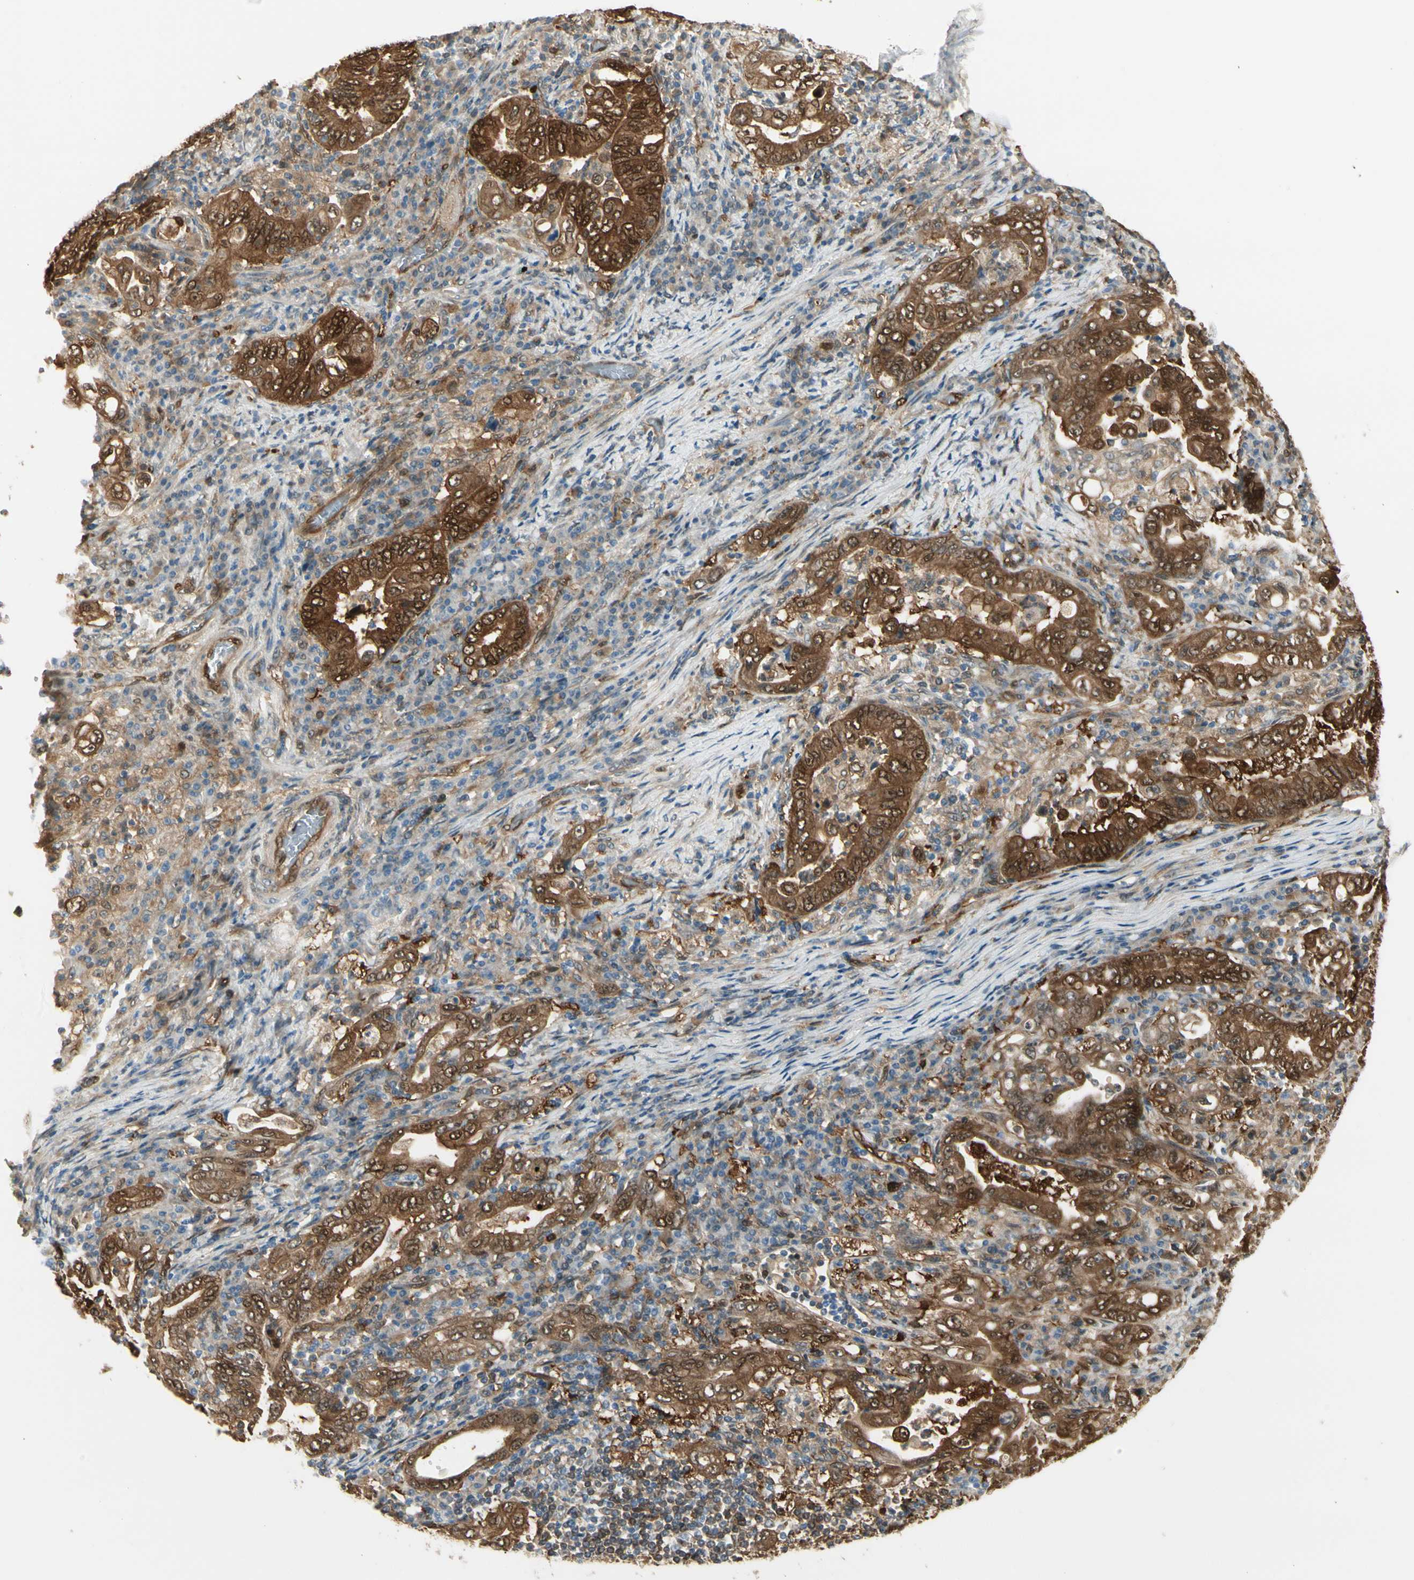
{"staining": {"intensity": "strong", "quantity": ">75%", "location": "cytoplasmic/membranous,nuclear"}, "tissue": "stomach cancer", "cell_type": "Tumor cells", "image_type": "cancer", "snomed": [{"axis": "morphology", "description": "Normal tissue, NOS"}, {"axis": "morphology", "description": "Adenocarcinoma, NOS"}, {"axis": "topography", "description": "Esophagus"}, {"axis": "topography", "description": "Stomach, upper"}, {"axis": "topography", "description": "Peripheral nerve tissue"}], "caption": "About >75% of tumor cells in human adenocarcinoma (stomach) exhibit strong cytoplasmic/membranous and nuclear protein expression as visualized by brown immunohistochemical staining.", "gene": "SERPINB6", "patient": {"sex": "male", "age": 62}}